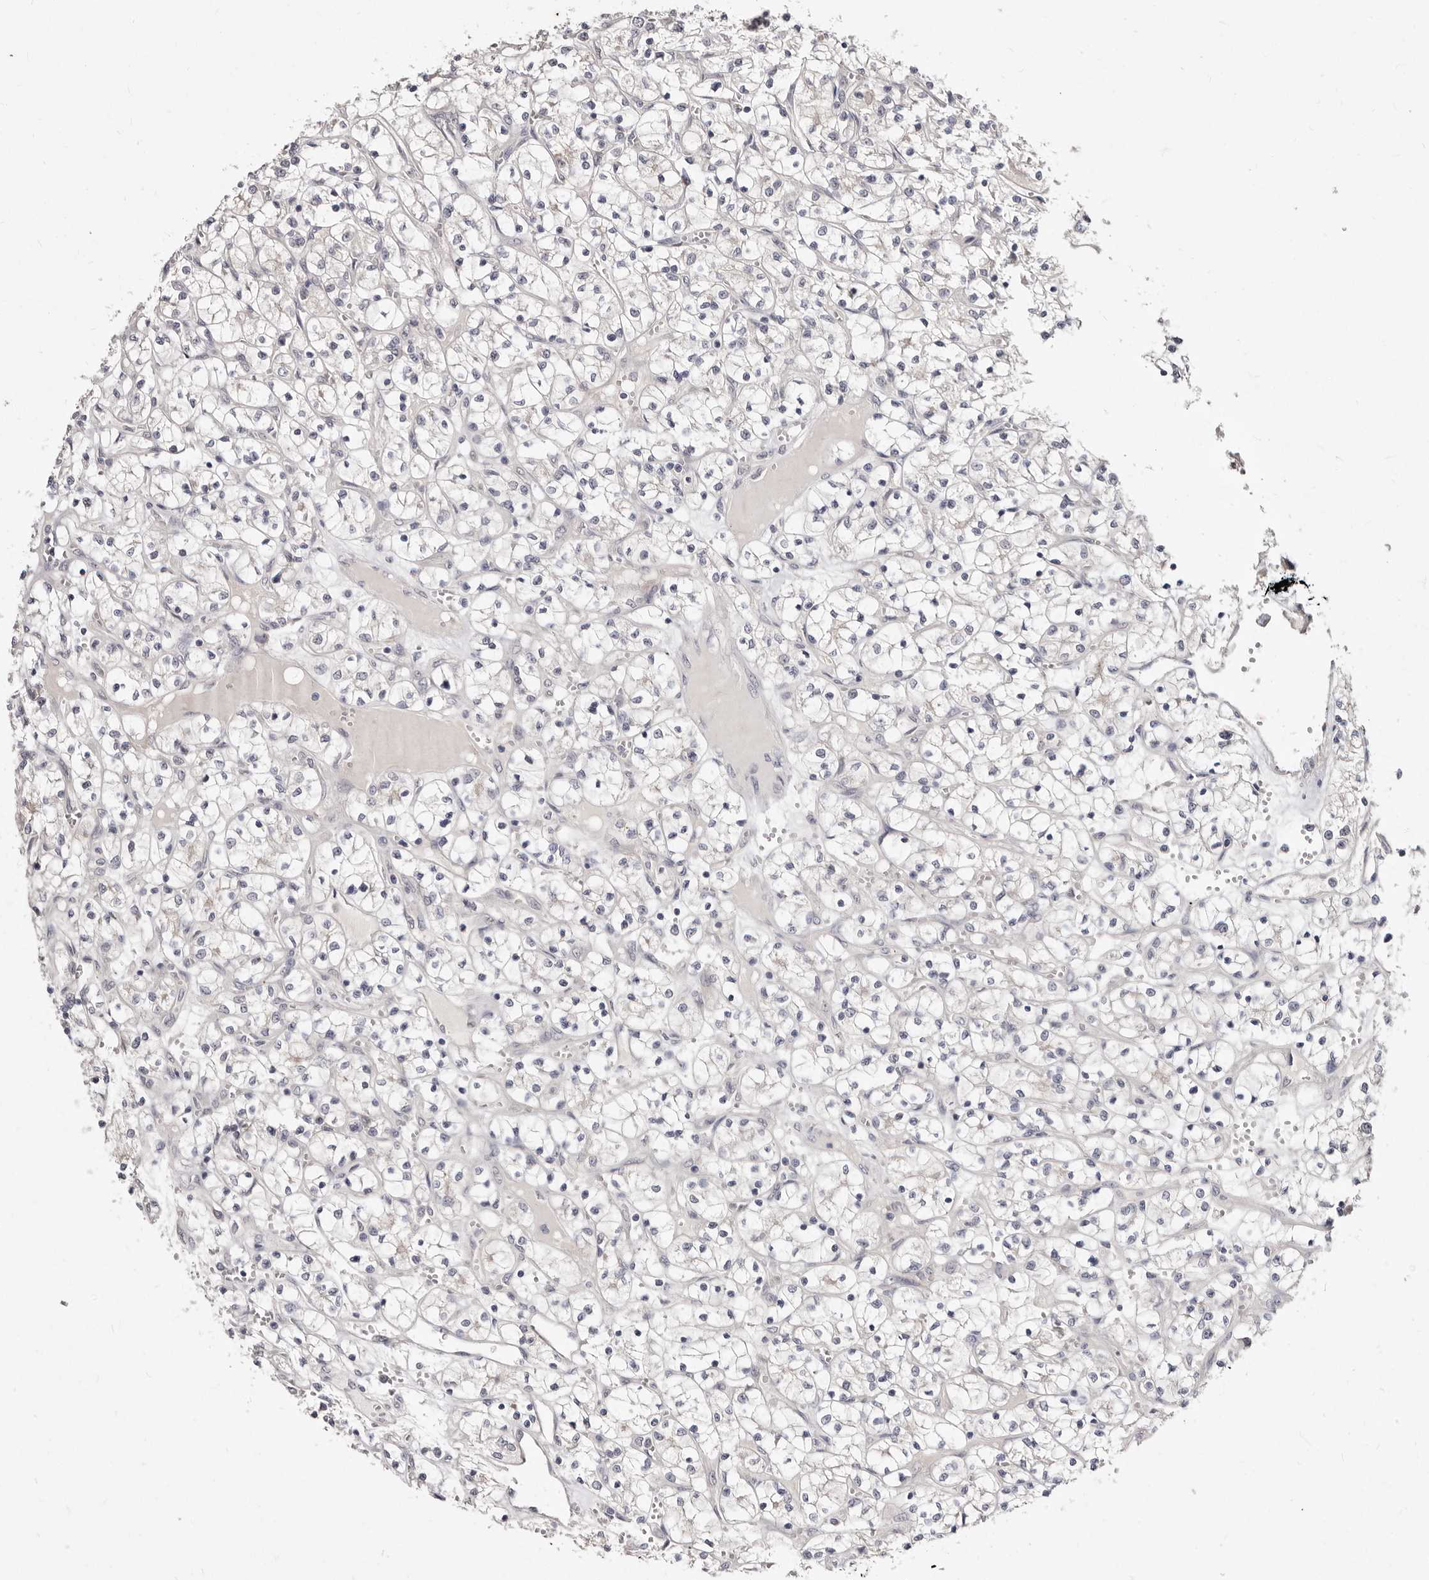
{"staining": {"intensity": "negative", "quantity": "none", "location": "none"}, "tissue": "renal cancer", "cell_type": "Tumor cells", "image_type": "cancer", "snomed": [{"axis": "morphology", "description": "Adenocarcinoma, NOS"}, {"axis": "topography", "description": "Kidney"}], "caption": "Immunohistochemistry image of human renal cancer stained for a protein (brown), which reveals no staining in tumor cells.", "gene": "KLHL4", "patient": {"sex": "female", "age": 69}}